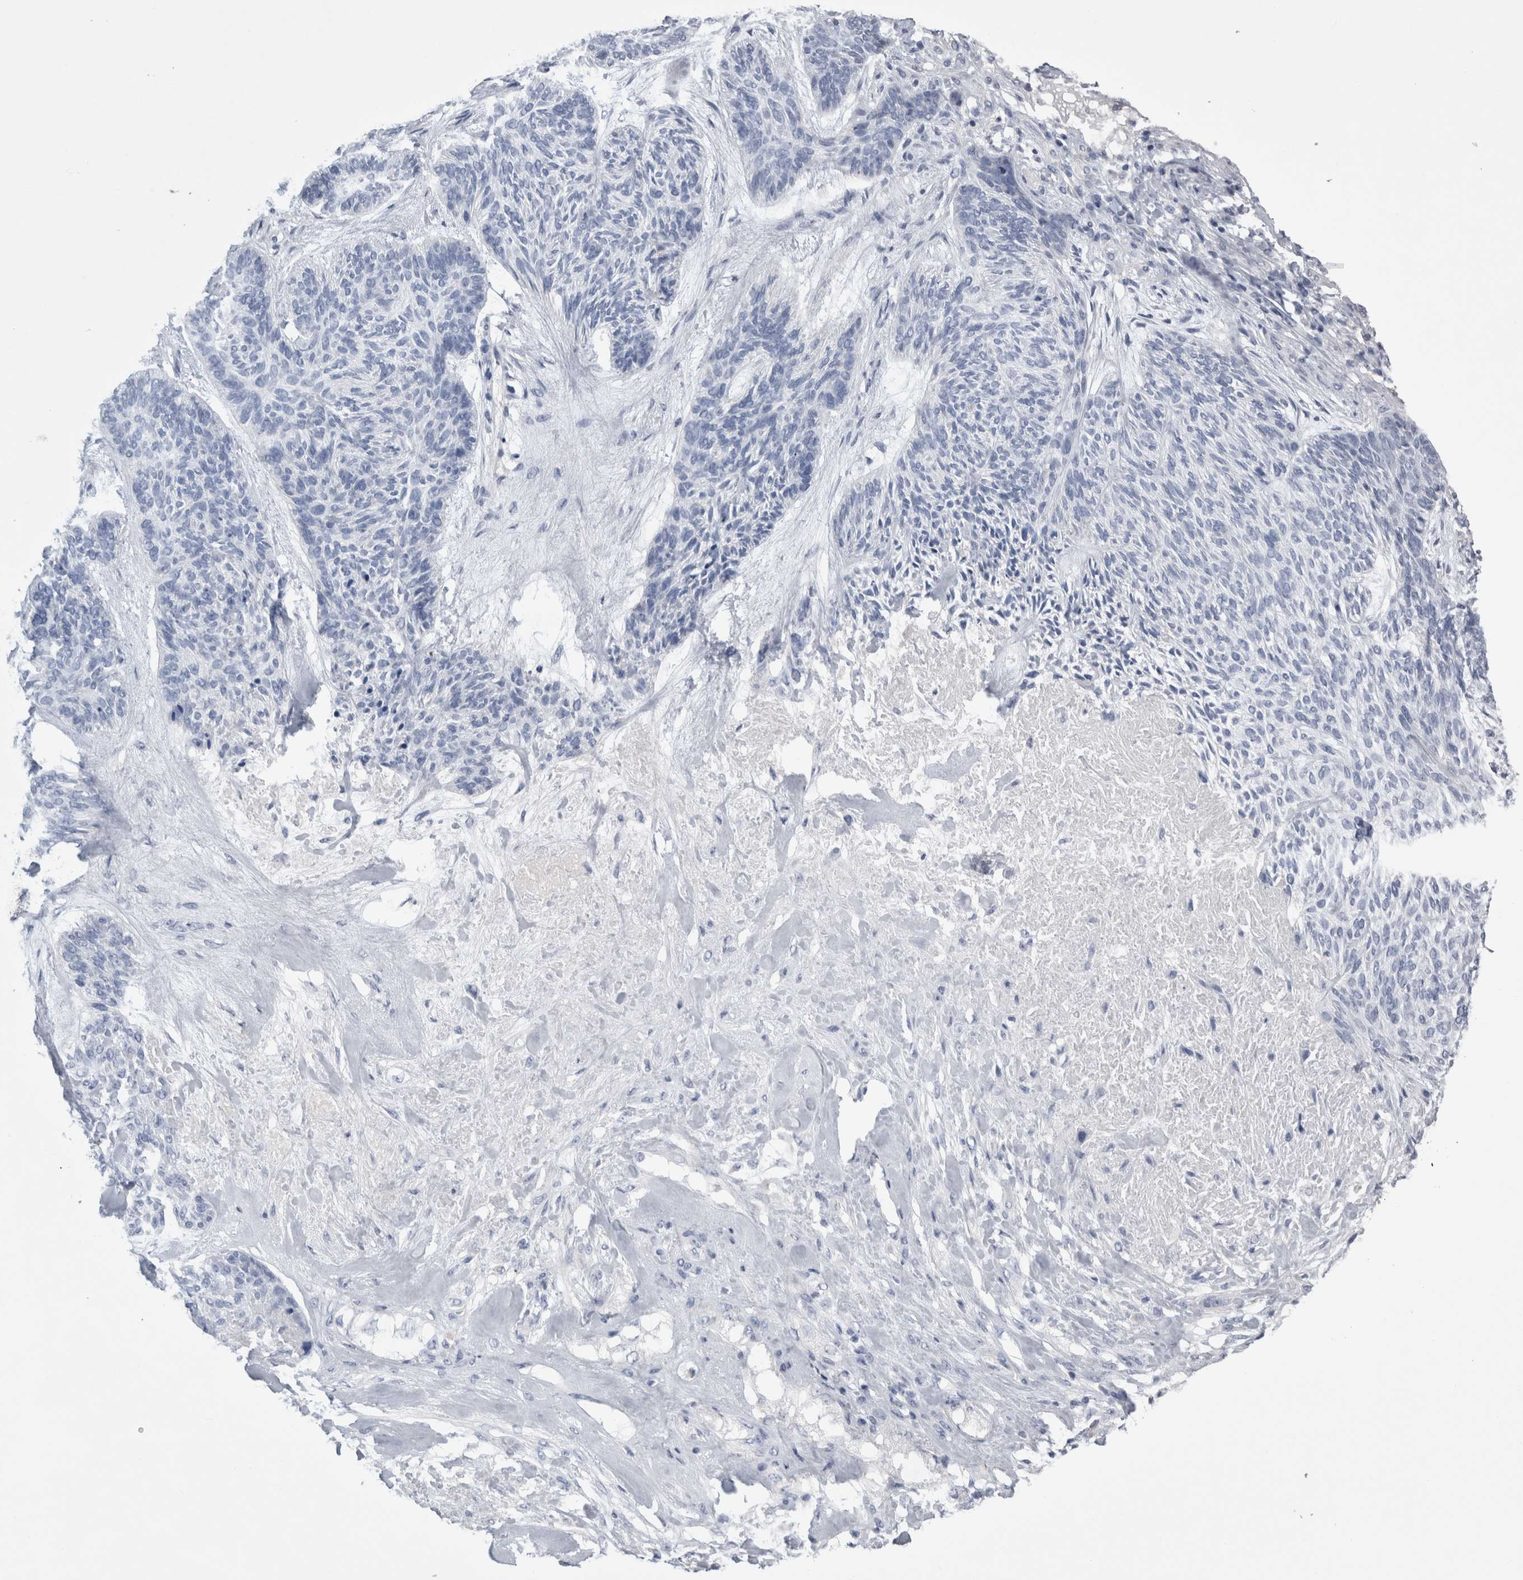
{"staining": {"intensity": "negative", "quantity": "none", "location": "none"}, "tissue": "skin cancer", "cell_type": "Tumor cells", "image_type": "cancer", "snomed": [{"axis": "morphology", "description": "Basal cell carcinoma"}, {"axis": "topography", "description": "Skin"}], "caption": "This is a histopathology image of immunohistochemistry staining of skin cancer, which shows no positivity in tumor cells.", "gene": "DHRS4", "patient": {"sex": "male", "age": 55}}